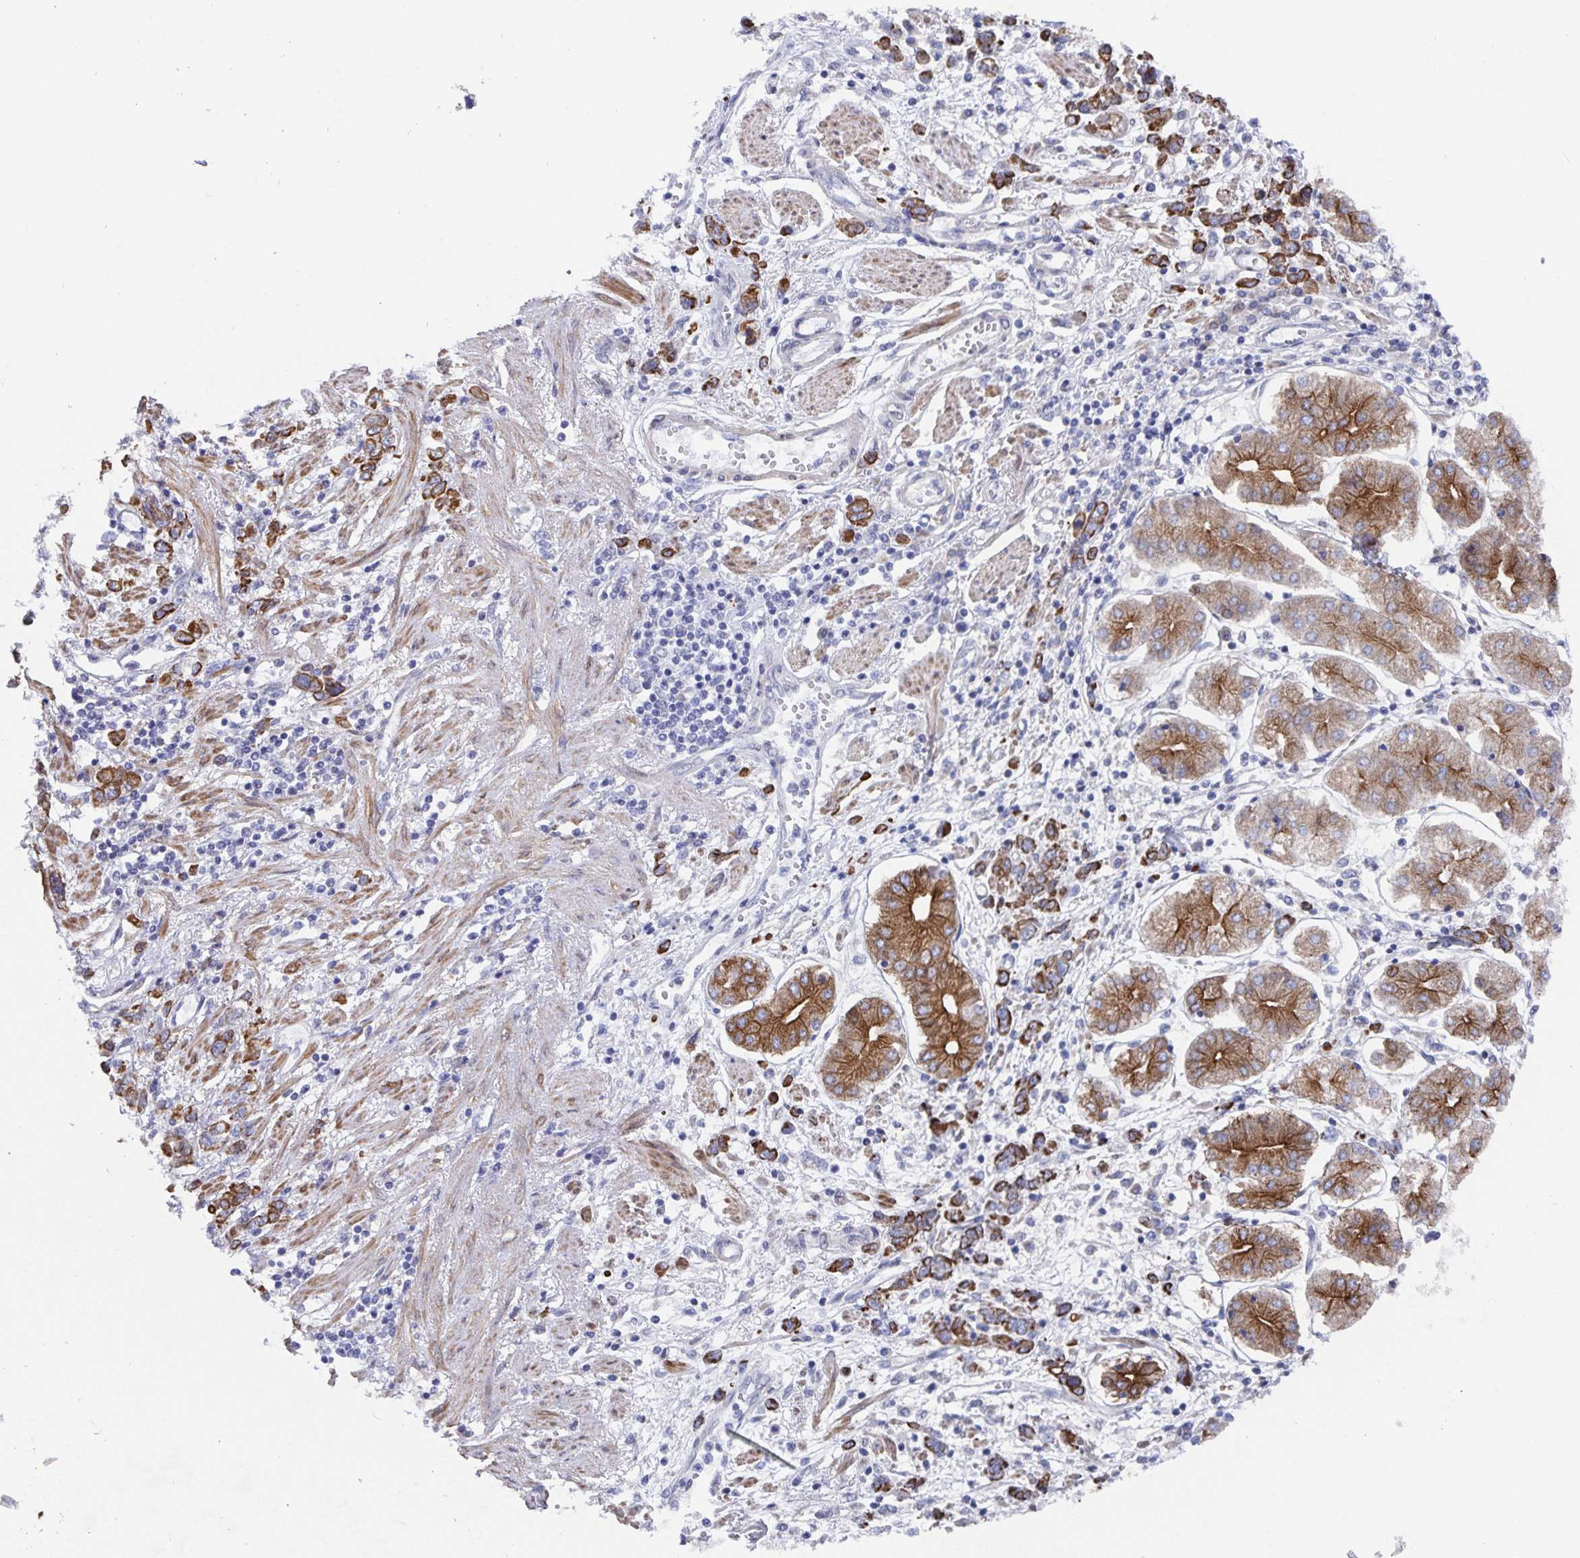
{"staining": {"intensity": "strong", "quantity": "<25%", "location": "cytoplasmic/membranous"}, "tissue": "stomach cancer", "cell_type": "Tumor cells", "image_type": "cancer", "snomed": [{"axis": "morphology", "description": "Adenocarcinoma, NOS"}, {"axis": "topography", "description": "Stomach"}], "caption": "IHC histopathology image of stomach adenocarcinoma stained for a protein (brown), which reveals medium levels of strong cytoplasmic/membranous expression in about <25% of tumor cells.", "gene": "ZIK1", "patient": {"sex": "female", "age": 76}}